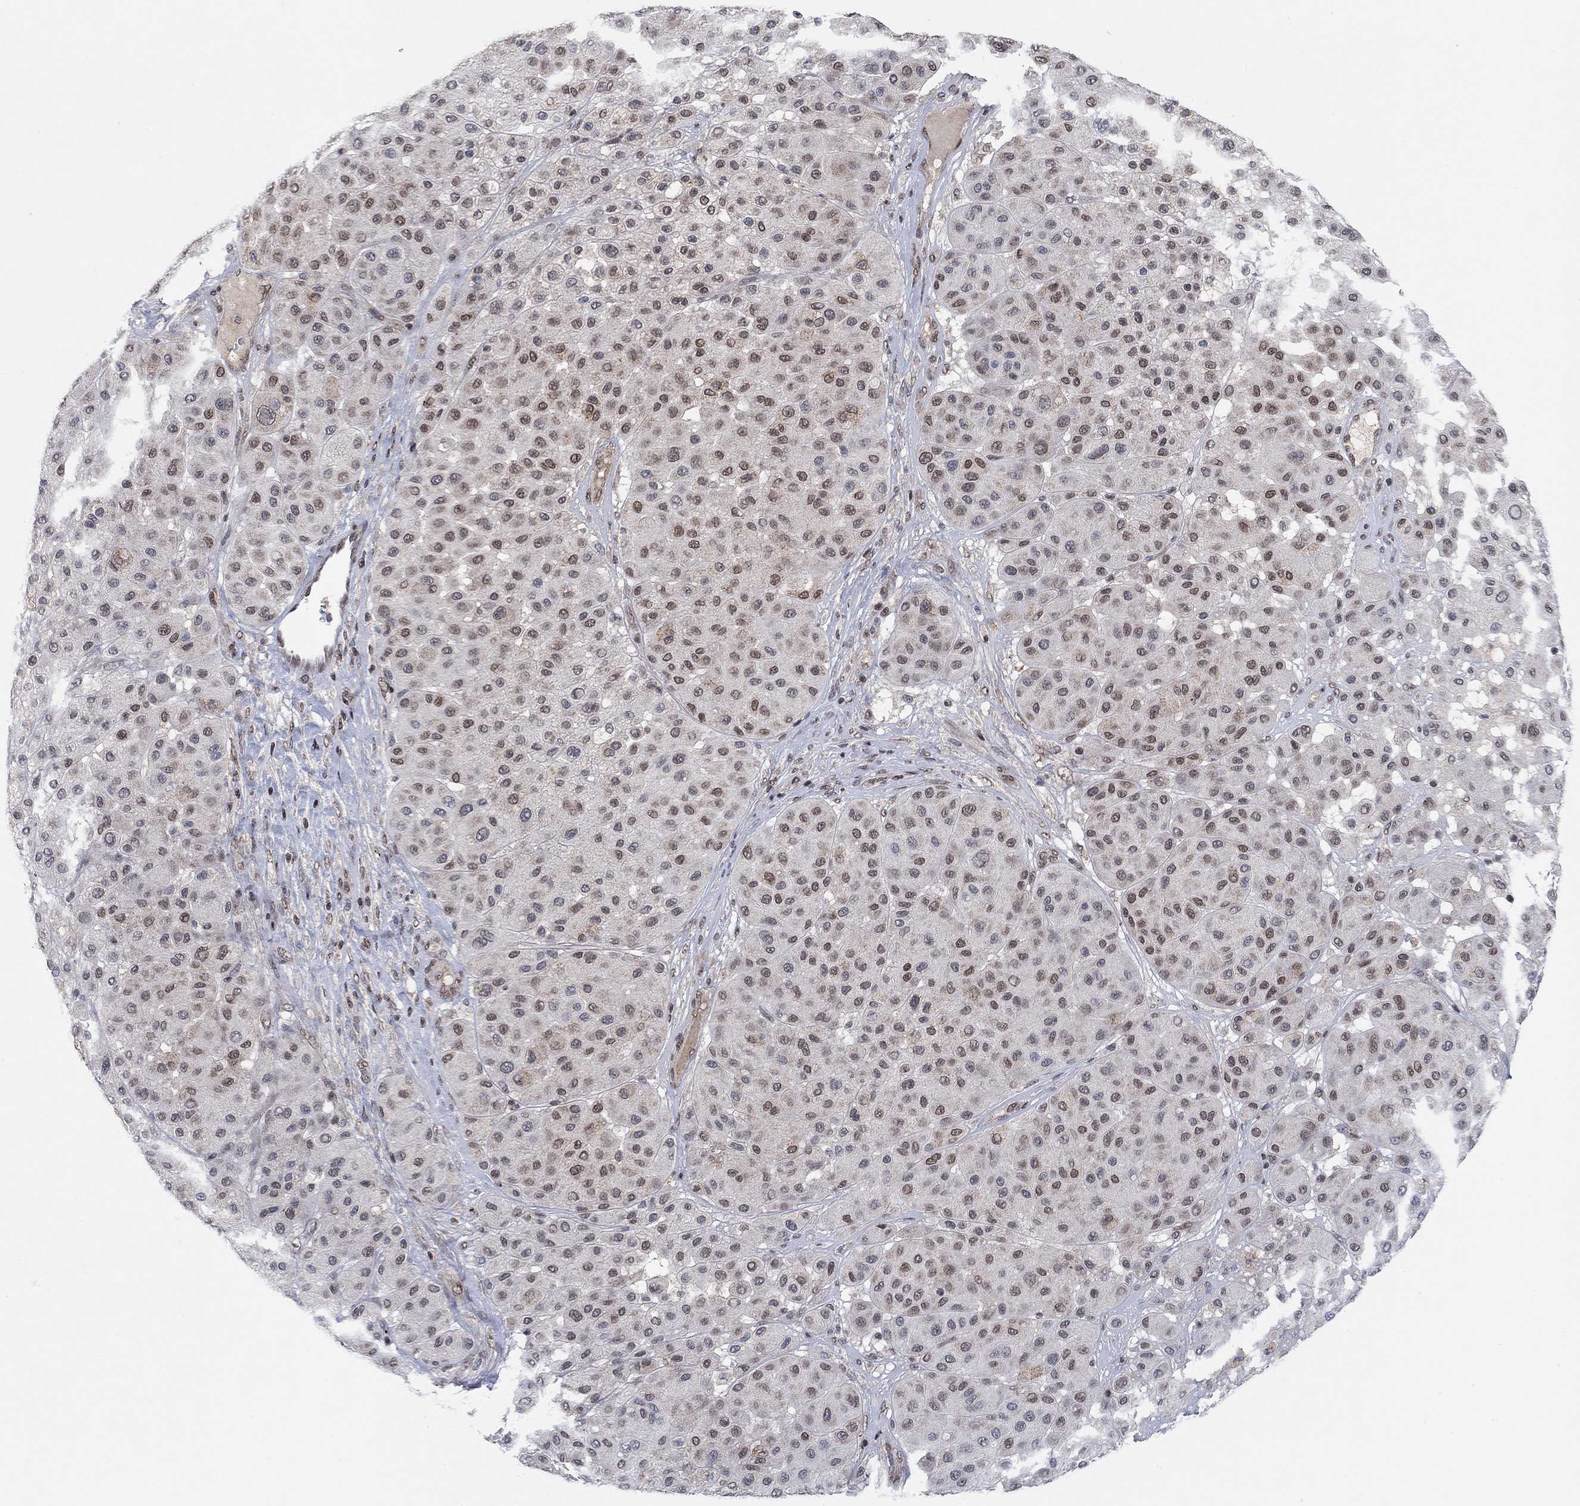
{"staining": {"intensity": "moderate", "quantity": "<25%", "location": "nuclear"}, "tissue": "melanoma", "cell_type": "Tumor cells", "image_type": "cancer", "snomed": [{"axis": "morphology", "description": "Malignant melanoma, Metastatic site"}, {"axis": "topography", "description": "Smooth muscle"}], "caption": "An immunohistochemistry photomicrograph of neoplastic tissue is shown. Protein staining in brown highlights moderate nuclear positivity in malignant melanoma (metastatic site) within tumor cells.", "gene": "THAP8", "patient": {"sex": "male", "age": 41}}